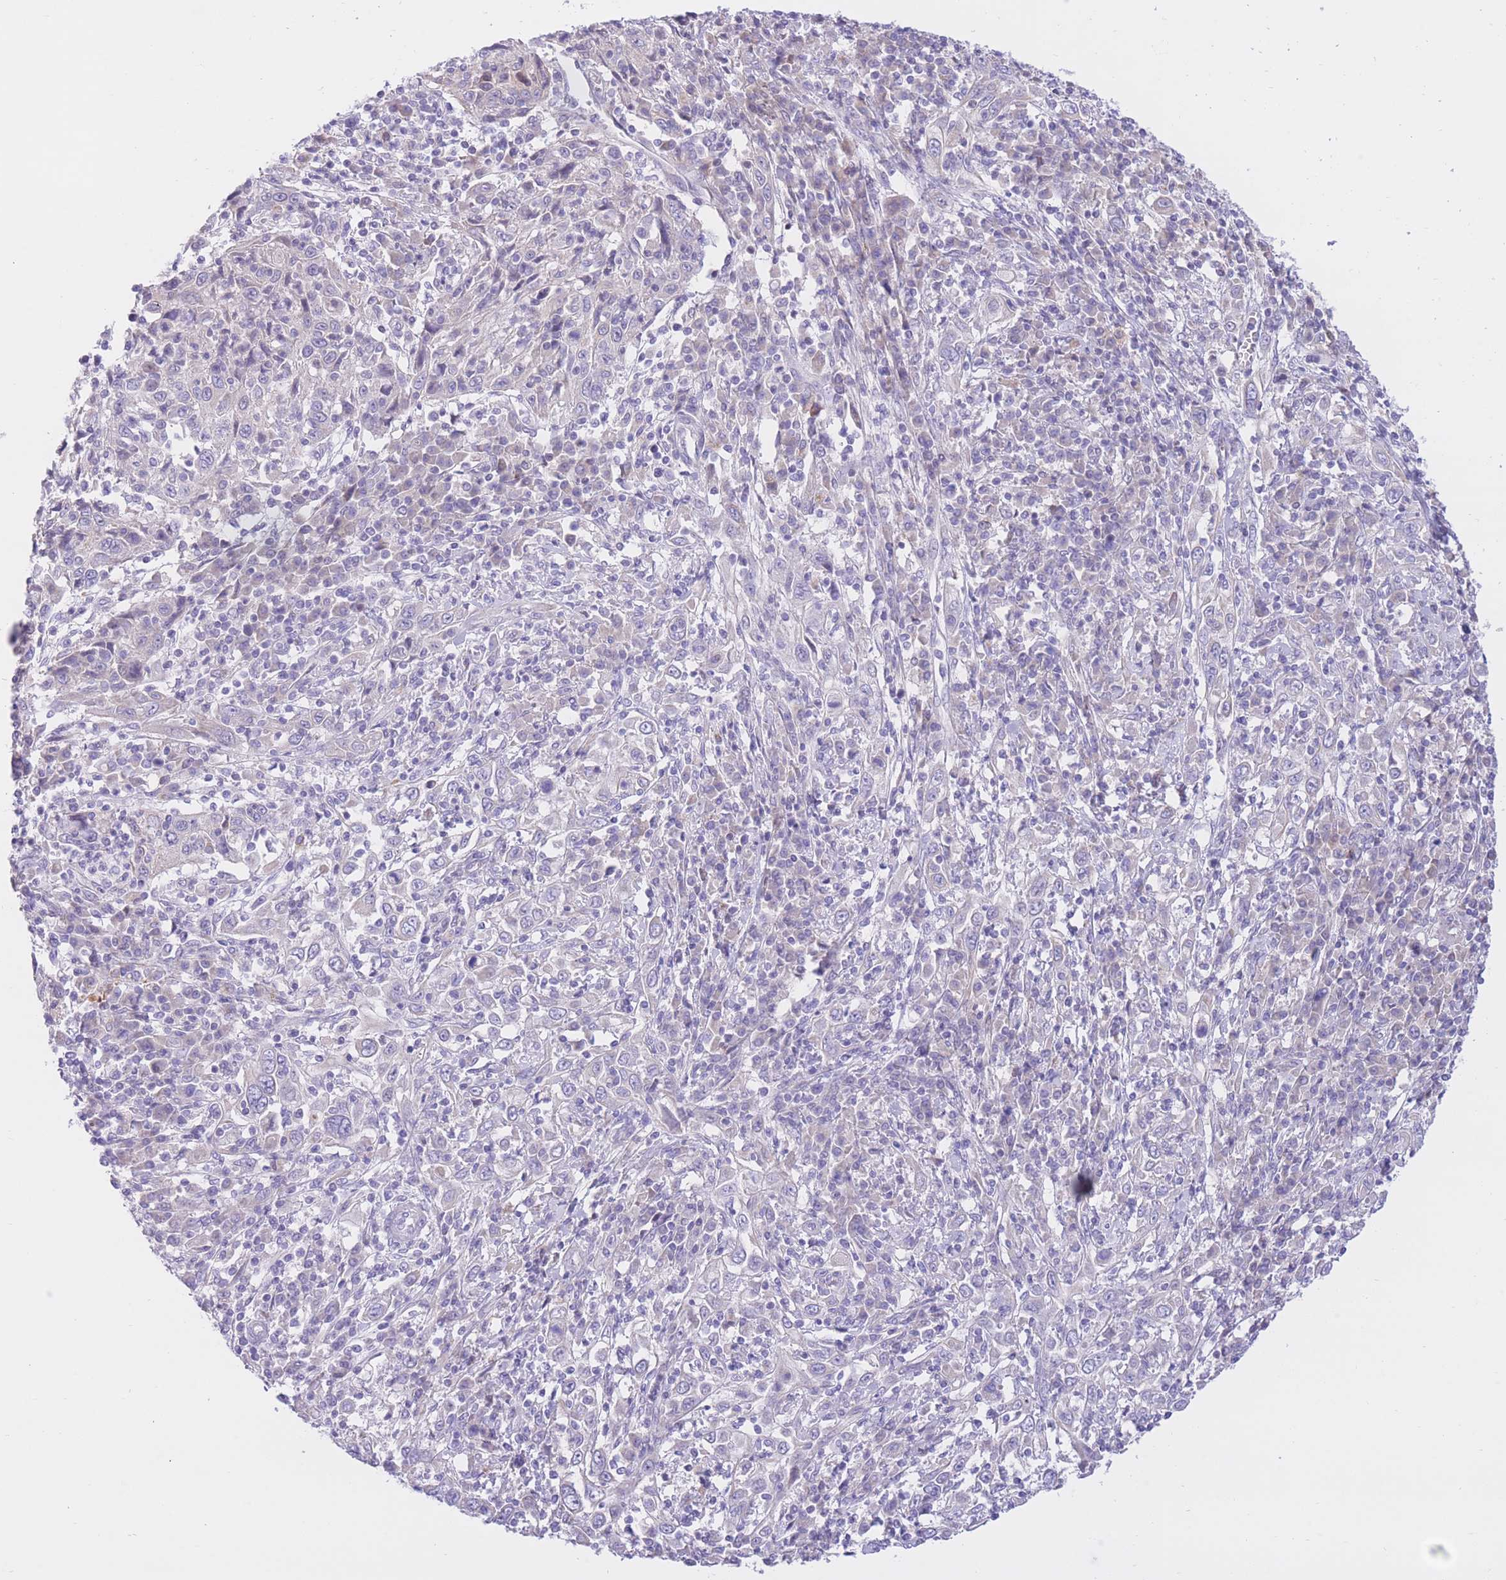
{"staining": {"intensity": "negative", "quantity": "none", "location": "none"}, "tissue": "cervical cancer", "cell_type": "Tumor cells", "image_type": "cancer", "snomed": [{"axis": "morphology", "description": "Squamous cell carcinoma, NOS"}, {"axis": "topography", "description": "Cervix"}], "caption": "Squamous cell carcinoma (cervical) stained for a protein using immunohistochemistry (IHC) reveals no positivity tumor cells.", "gene": "RPL39L", "patient": {"sex": "female", "age": 46}}